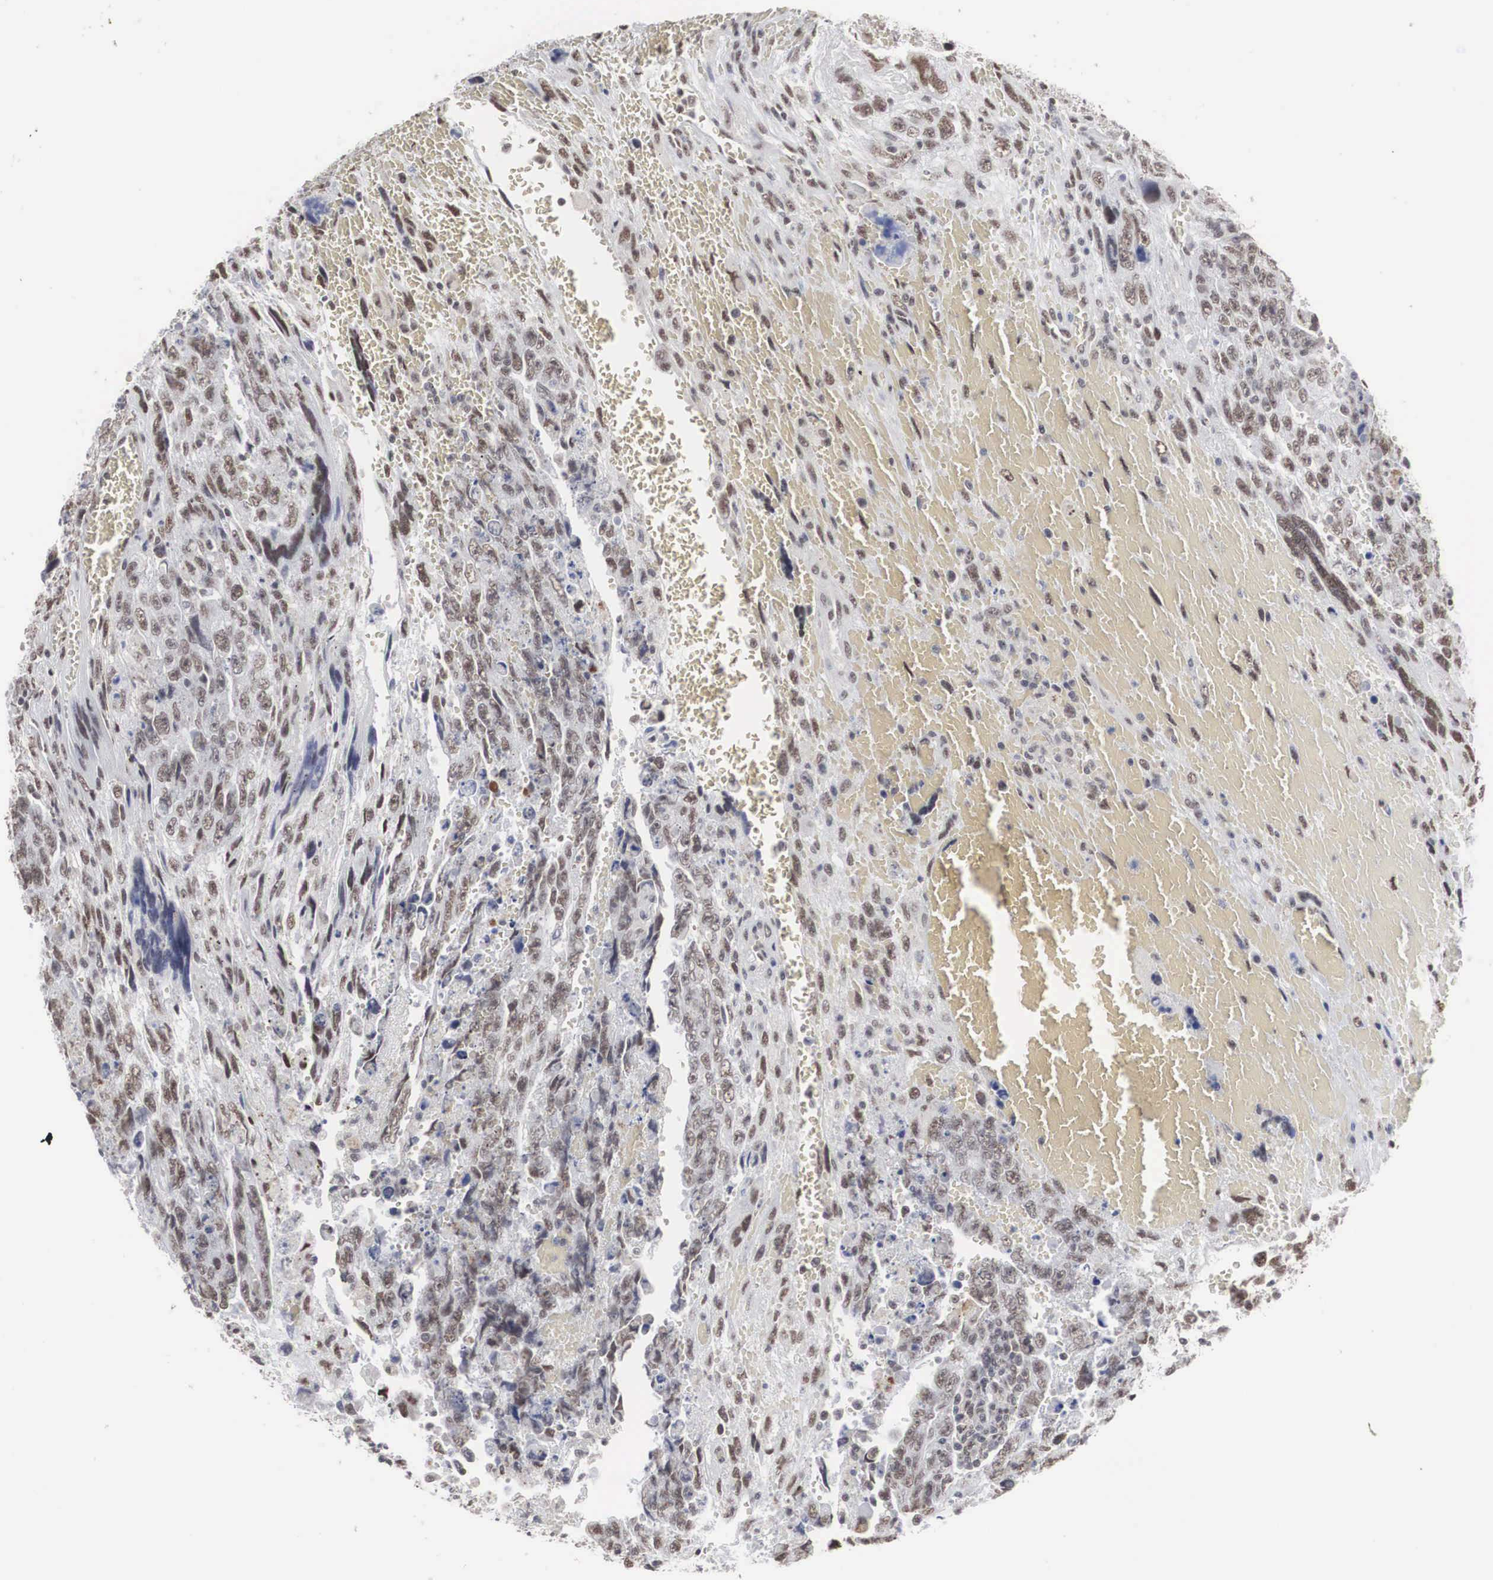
{"staining": {"intensity": "weak", "quantity": "25%-75%", "location": "nuclear"}, "tissue": "testis cancer", "cell_type": "Tumor cells", "image_type": "cancer", "snomed": [{"axis": "morphology", "description": "Carcinoma, Embryonal, NOS"}, {"axis": "topography", "description": "Testis"}], "caption": "Immunohistochemical staining of human testis cancer exhibits weak nuclear protein expression in about 25%-75% of tumor cells.", "gene": "AUTS2", "patient": {"sex": "male", "age": 28}}